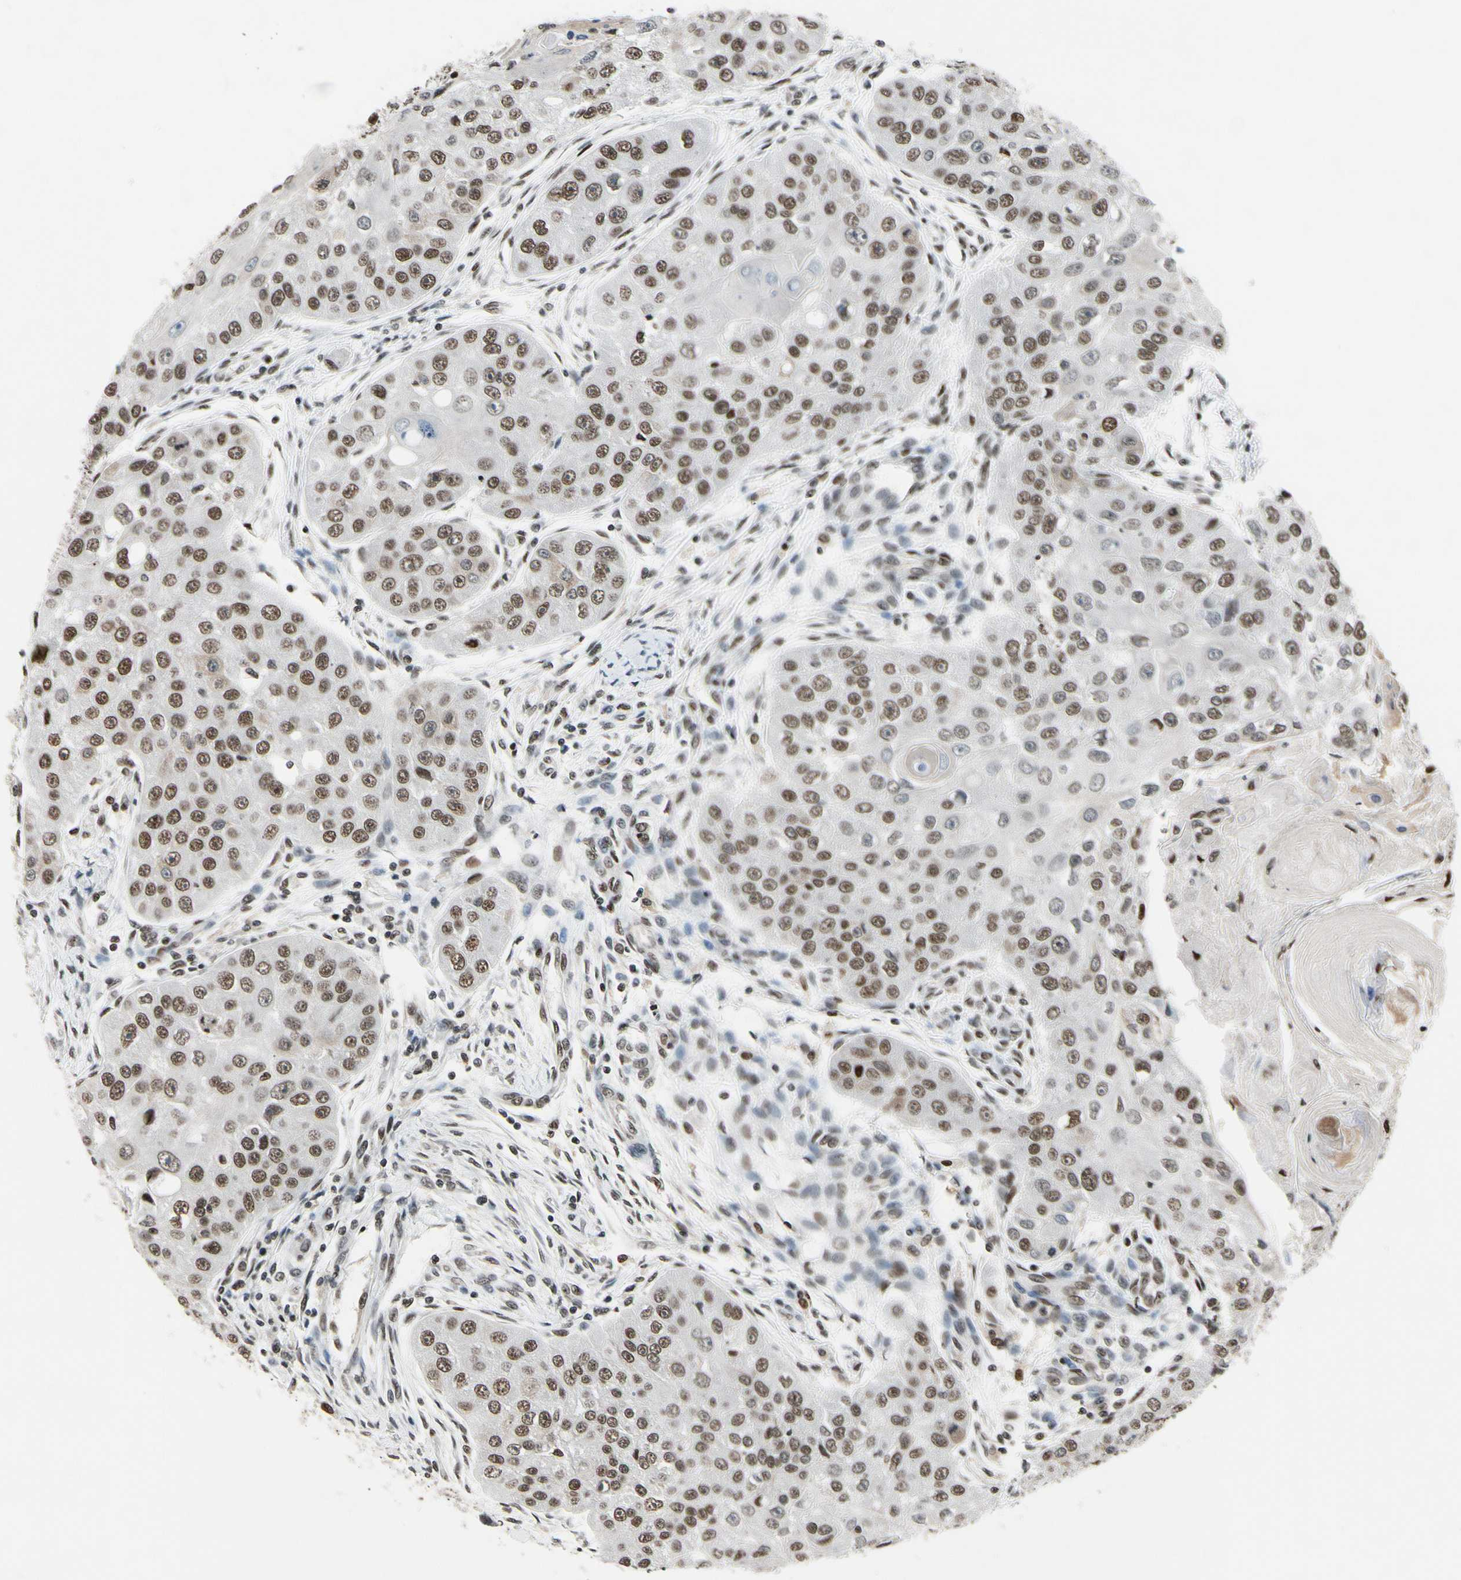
{"staining": {"intensity": "strong", "quantity": ">75%", "location": "nuclear"}, "tissue": "head and neck cancer", "cell_type": "Tumor cells", "image_type": "cancer", "snomed": [{"axis": "morphology", "description": "Normal tissue, NOS"}, {"axis": "morphology", "description": "Squamous cell carcinoma, NOS"}, {"axis": "topography", "description": "Skeletal muscle"}, {"axis": "topography", "description": "Head-Neck"}], "caption": "Immunohistochemical staining of human head and neck cancer demonstrates high levels of strong nuclear protein positivity in about >75% of tumor cells.", "gene": "RECQL", "patient": {"sex": "male", "age": 51}}